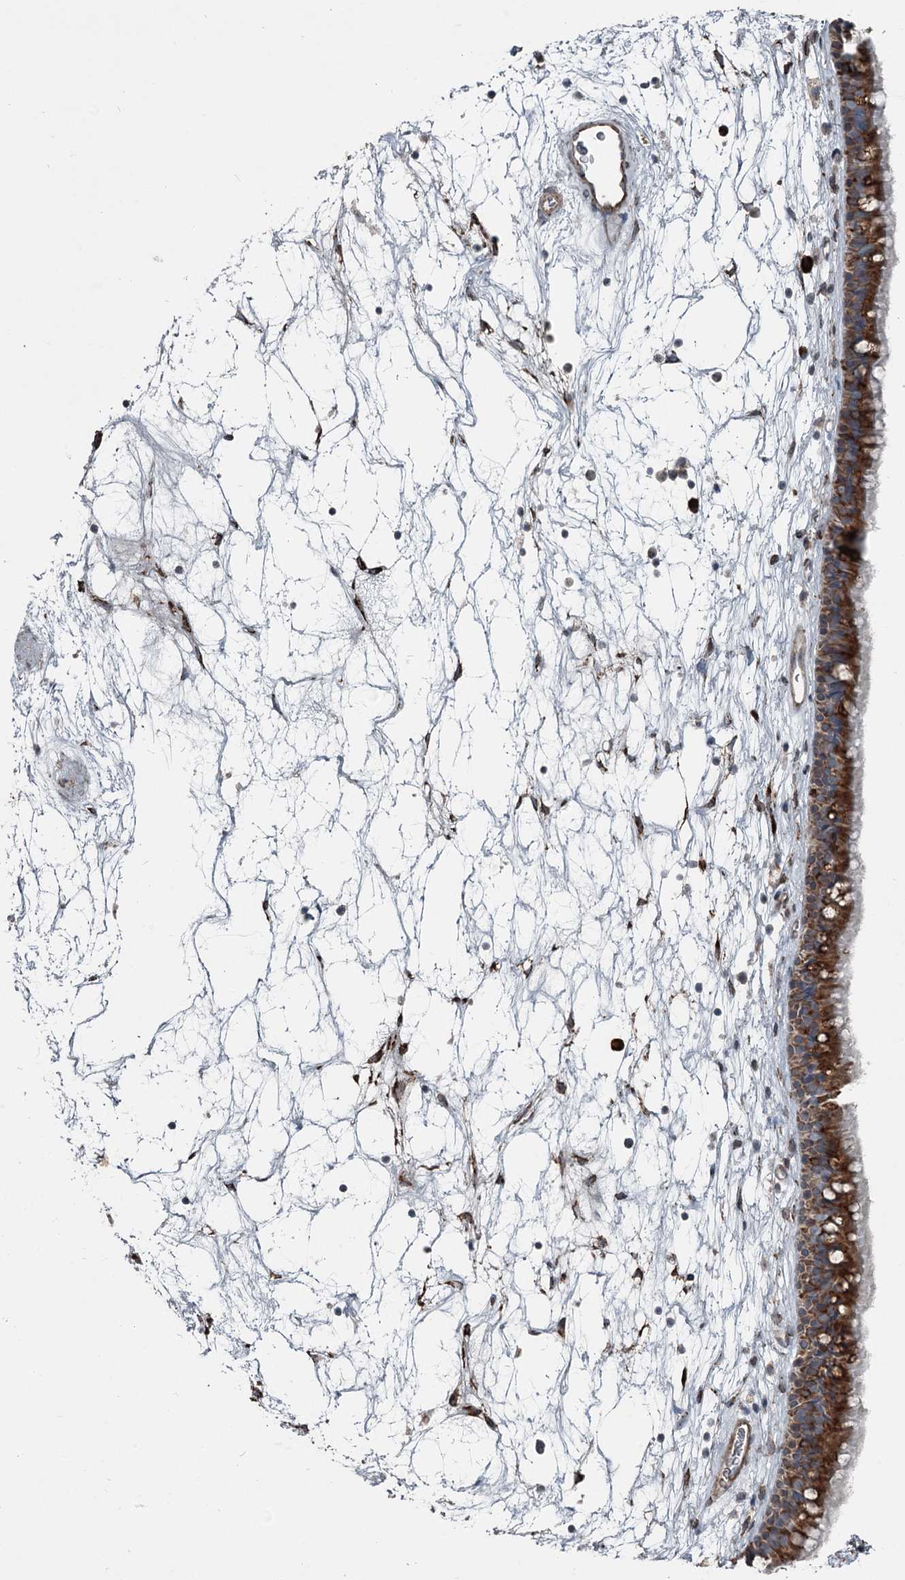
{"staining": {"intensity": "strong", "quantity": ">75%", "location": "cytoplasmic/membranous"}, "tissue": "nasopharynx", "cell_type": "Respiratory epithelial cells", "image_type": "normal", "snomed": [{"axis": "morphology", "description": "Normal tissue, NOS"}, {"axis": "topography", "description": "Nasopharynx"}], "caption": "There is high levels of strong cytoplasmic/membranous staining in respiratory epithelial cells of unremarkable nasopharynx, as demonstrated by immunohistochemical staining (brown color).", "gene": "RASSF8", "patient": {"sex": "male", "age": 64}}